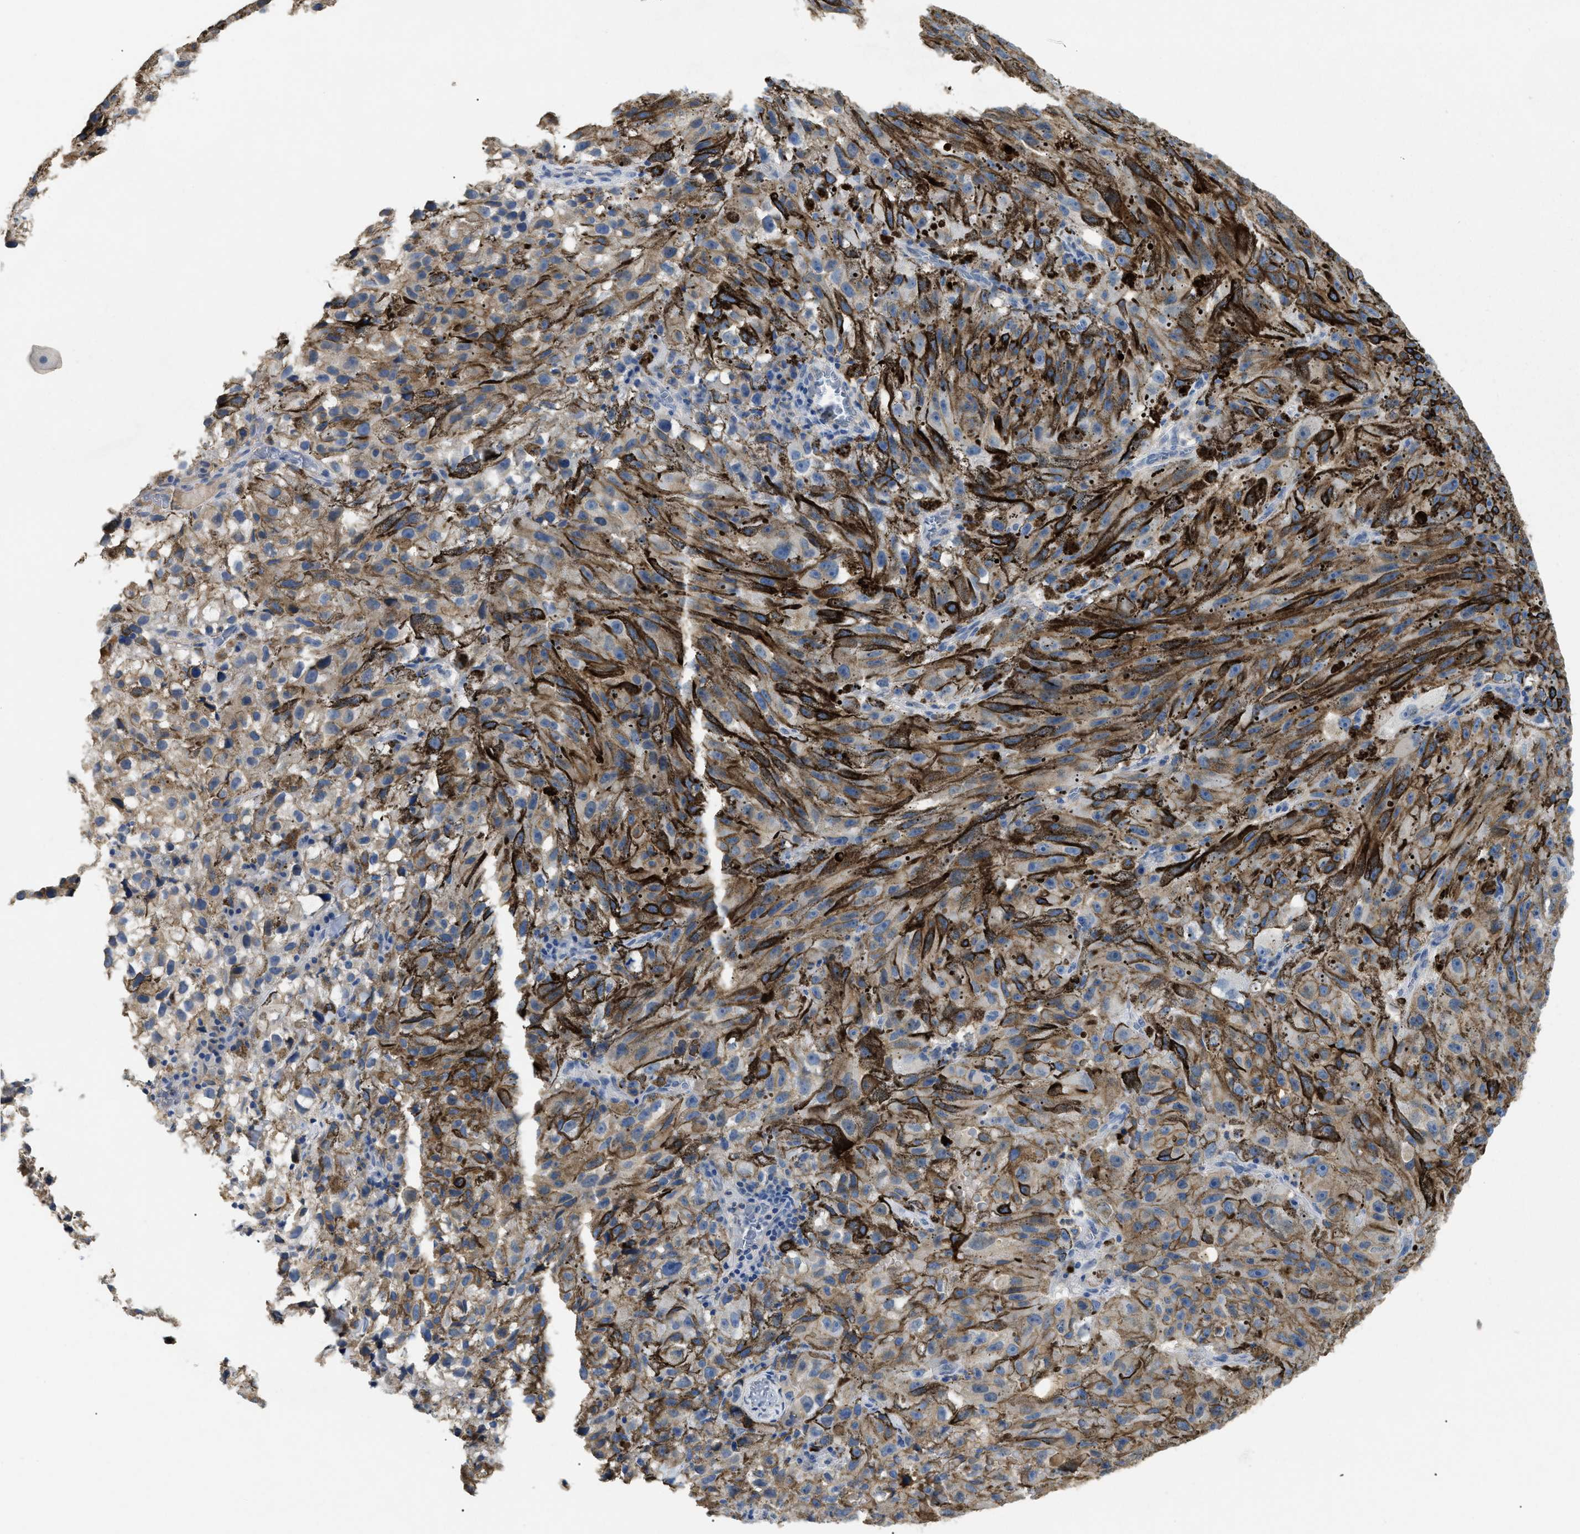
{"staining": {"intensity": "weak", "quantity": ">75%", "location": "cytoplasmic/membranous"}, "tissue": "melanoma", "cell_type": "Tumor cells", "image_type": "cancer", "snomed": [{"axis": "morphology", "description": "Malignant melanoma, NOS"}, {"axis": "topography", "description": "Skin"}], "caption": "There is low levels of weak cytoplasmic/membranous positivity in tumor cells of malignant melanoma, as demonstrated by immunohistochemical staining (brown color).", "gene": "ANXA4", "patient": {"sex": "female", "age": 104}}